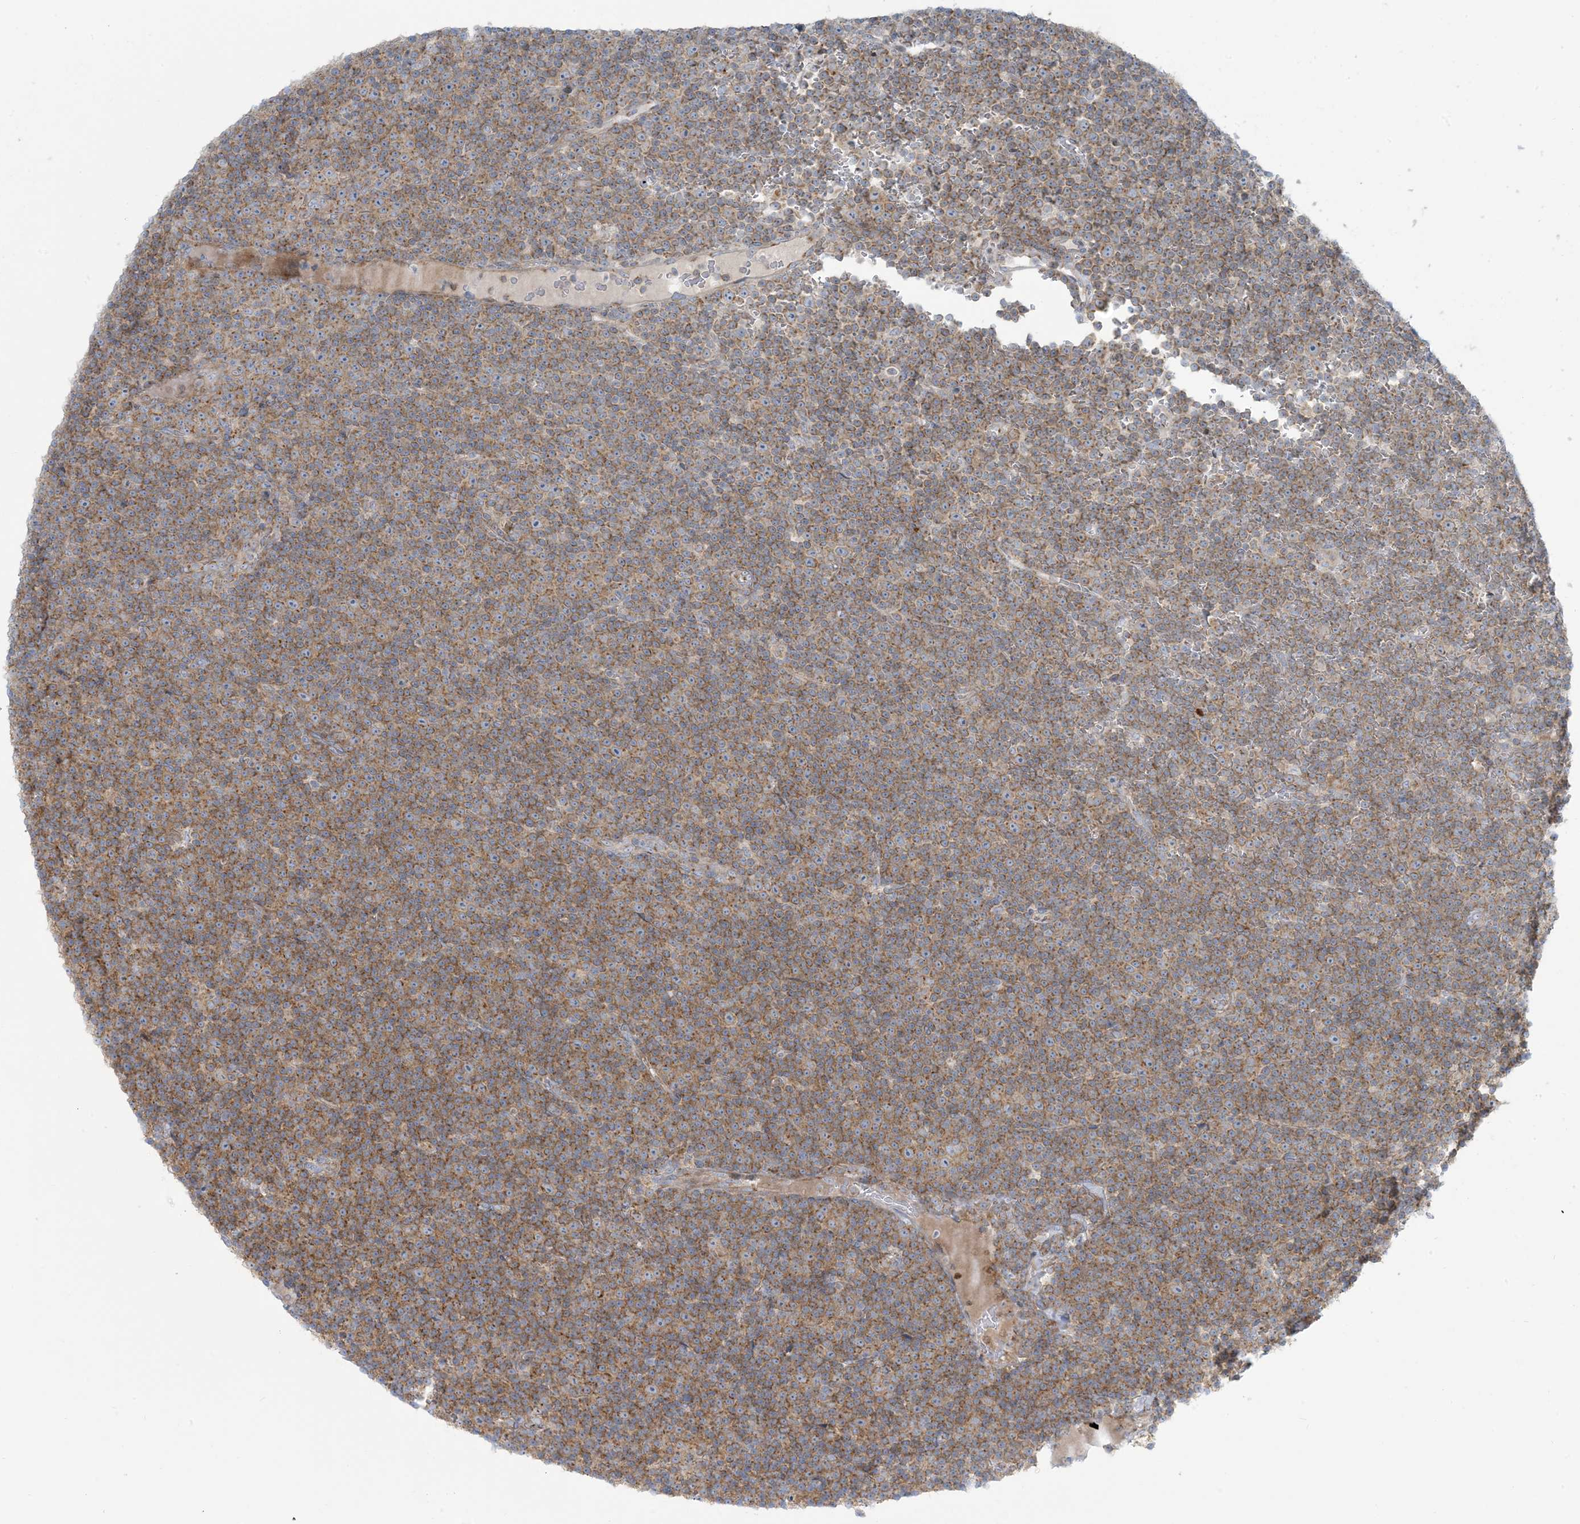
{"staining": {"intensity": "moderate", "quantity": ">75%", "location": "cytoplasmic/membranous"}, "tissue": "lymphoma", "cell_type": "Tumor cells", "image_type": "cancer", "snomed": [{"axis": "morphology", "description": "Malignant lymphoma, non-Hodgkin's type, Low grade"}, {"axis": "topography", "description": "Lymph node"}], "caption": "The photomicrograph displays a brown stain indicating the presence of a protein in the cytoplasmic/membranous of tumor cells in low-grade malignant lymphoma, non-Hodgkin's type.", "gene": "AFTPH", "patient": {"sex": "female", "age": 67}}